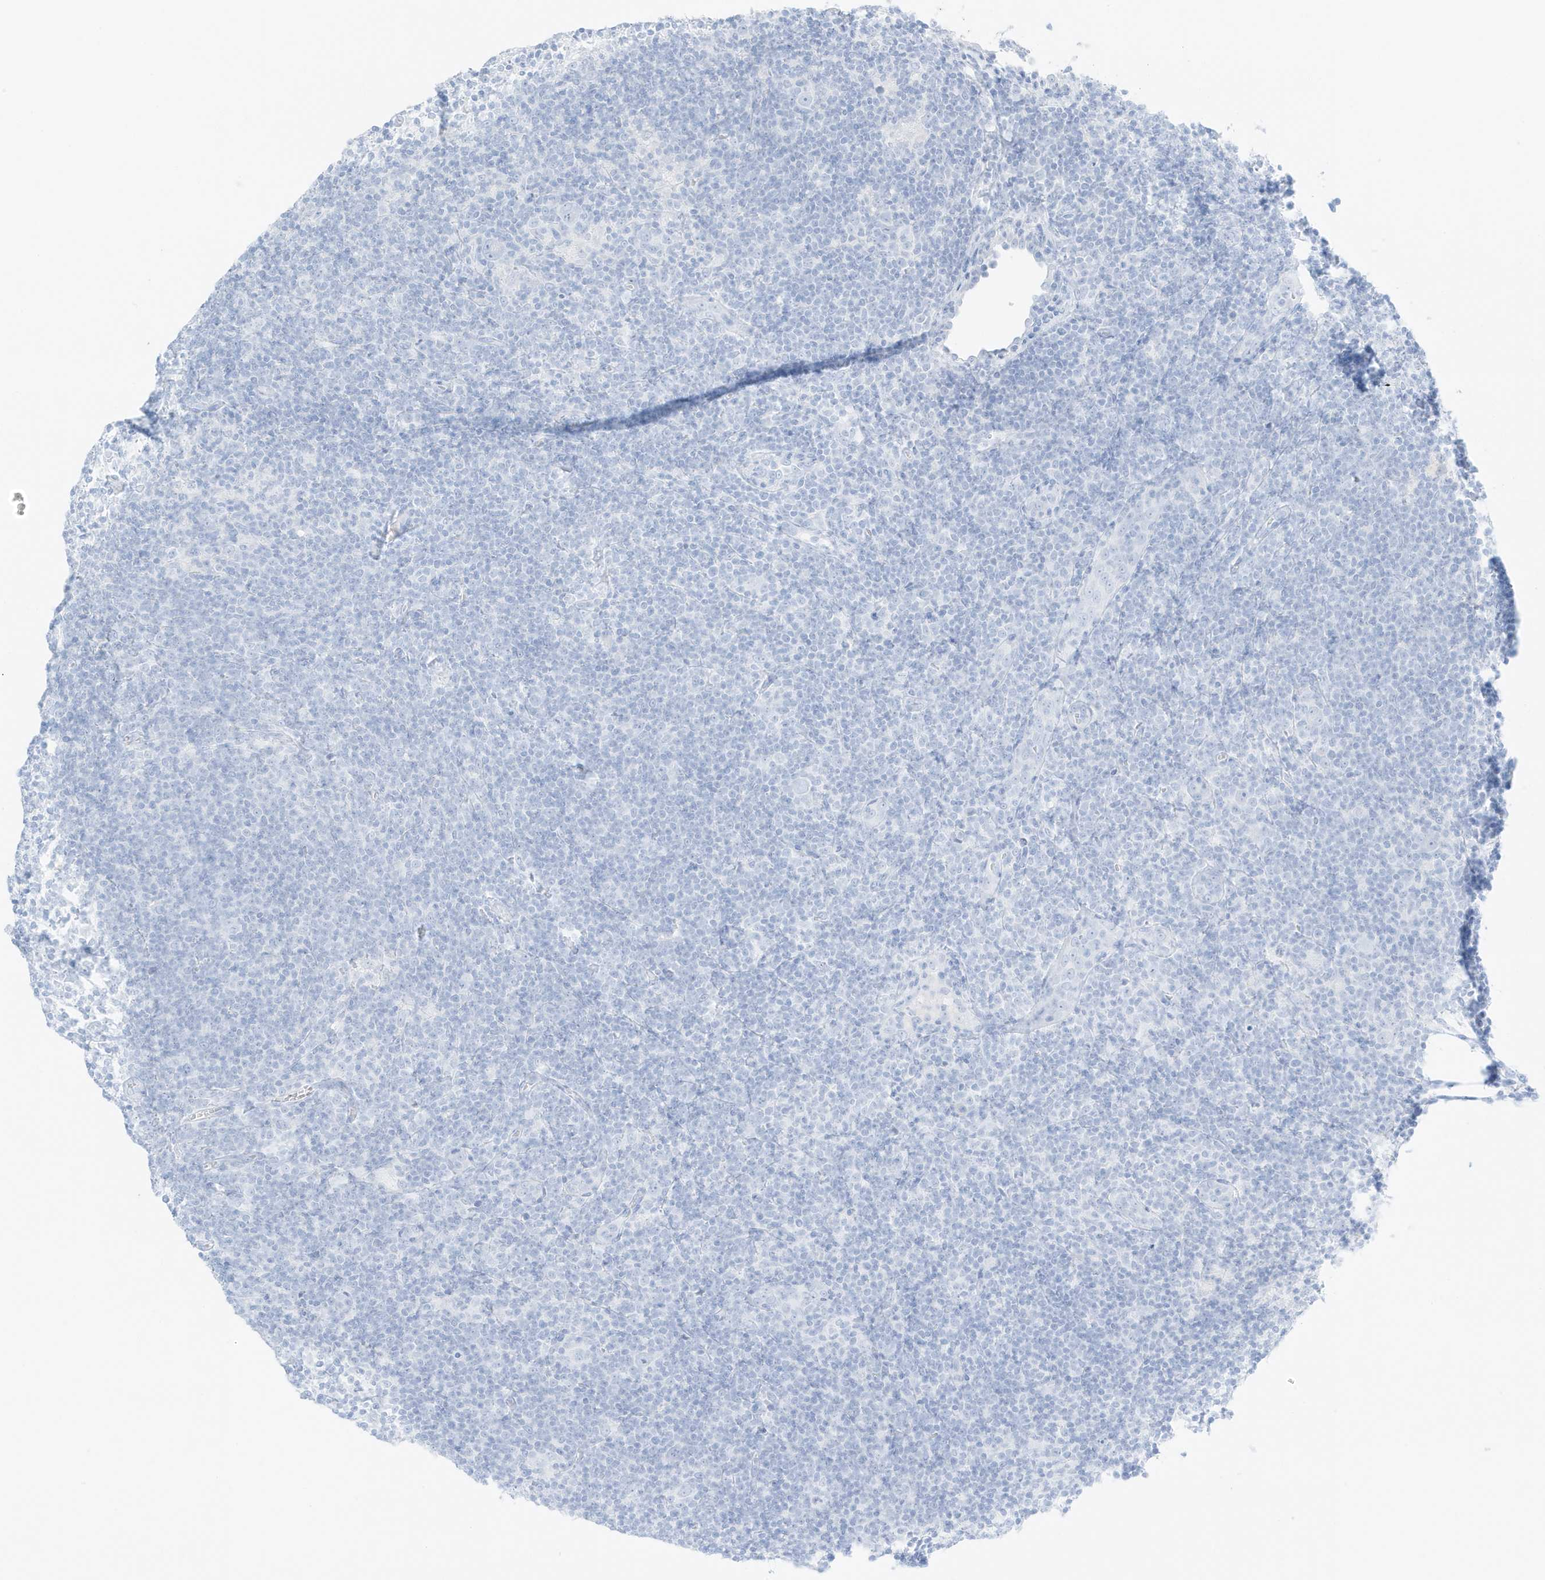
{"staining": {"intensity": "negative", "quantity": "none", "location": "none"}, "tissue": "lymphoma", "cell_type": "Tumor cells", "image_type": "cancer", "snomed": [{"axis": "morphology", "description": "Hodgkin's disease, NOS"}, {"axis": "topography", "description": "Lymph node"}], "caption": "IHC micrograph of neoplastic tissue: Hodgkin's disease stained with DAB (3,3'-diaminobenzidine) displays no significant protein expression in tumor cells.", "gene": "SLC22A13", "patient": {"sex": "female", "age": 57}}